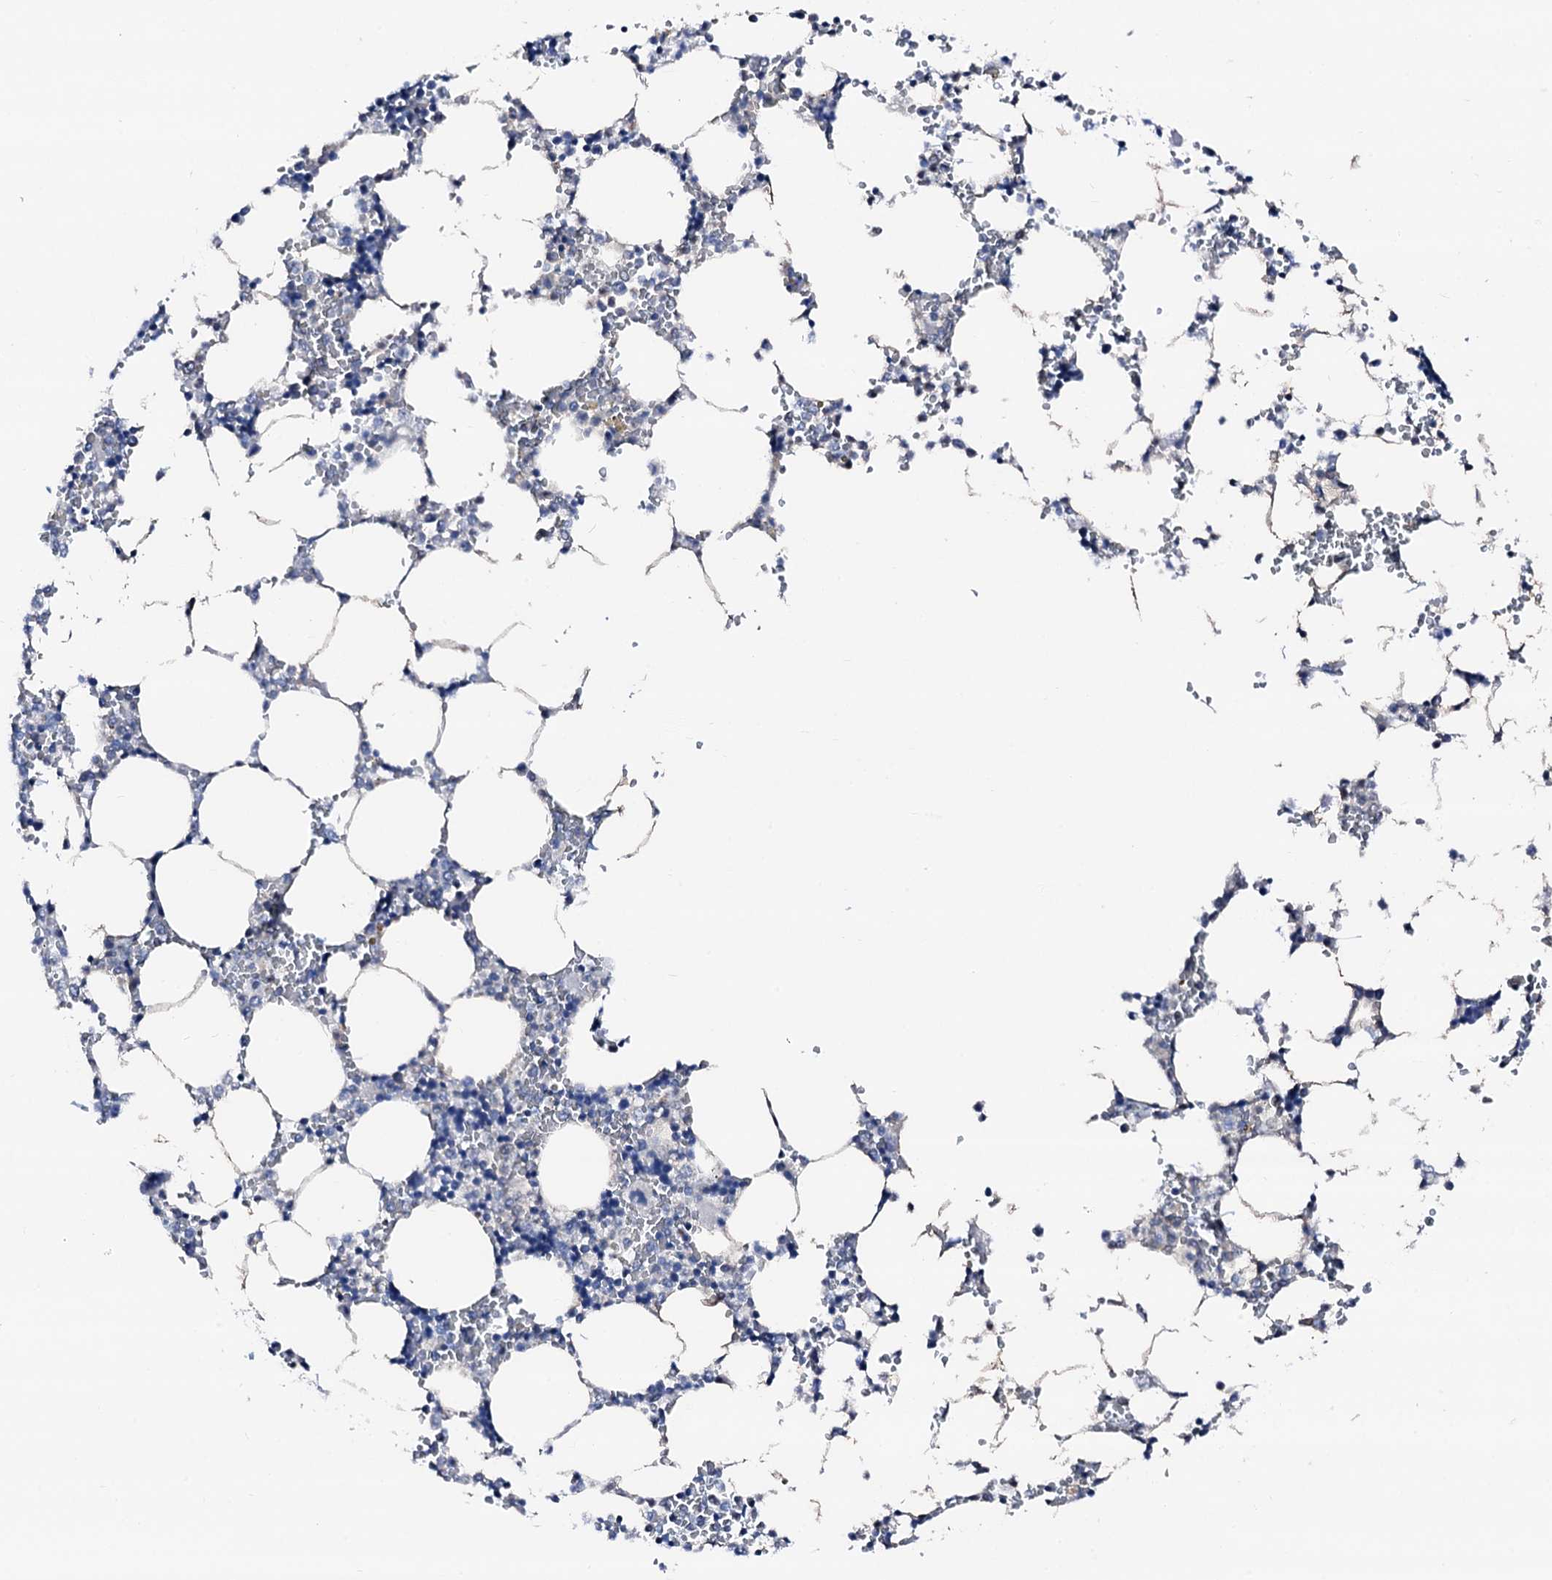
{"staining": {"intensity": "negative", "quantity": "none", "location": "none"}, "tissue": "bone marrow", "cell_type": "Hematopoietic cells", "image_type": "normal", "snomed": [{"axis": "morphology", "description": "Normal tissue, NOS"}, {"axis": "topography", "description": "Bone marrow"}], "caption": "Hematopoietic cells show no significant protein staining in normal bone marrow. Nuclei are stained in blue.", "gene": "TRAFD1", "patient": {"sex": "male", "age": 64}}